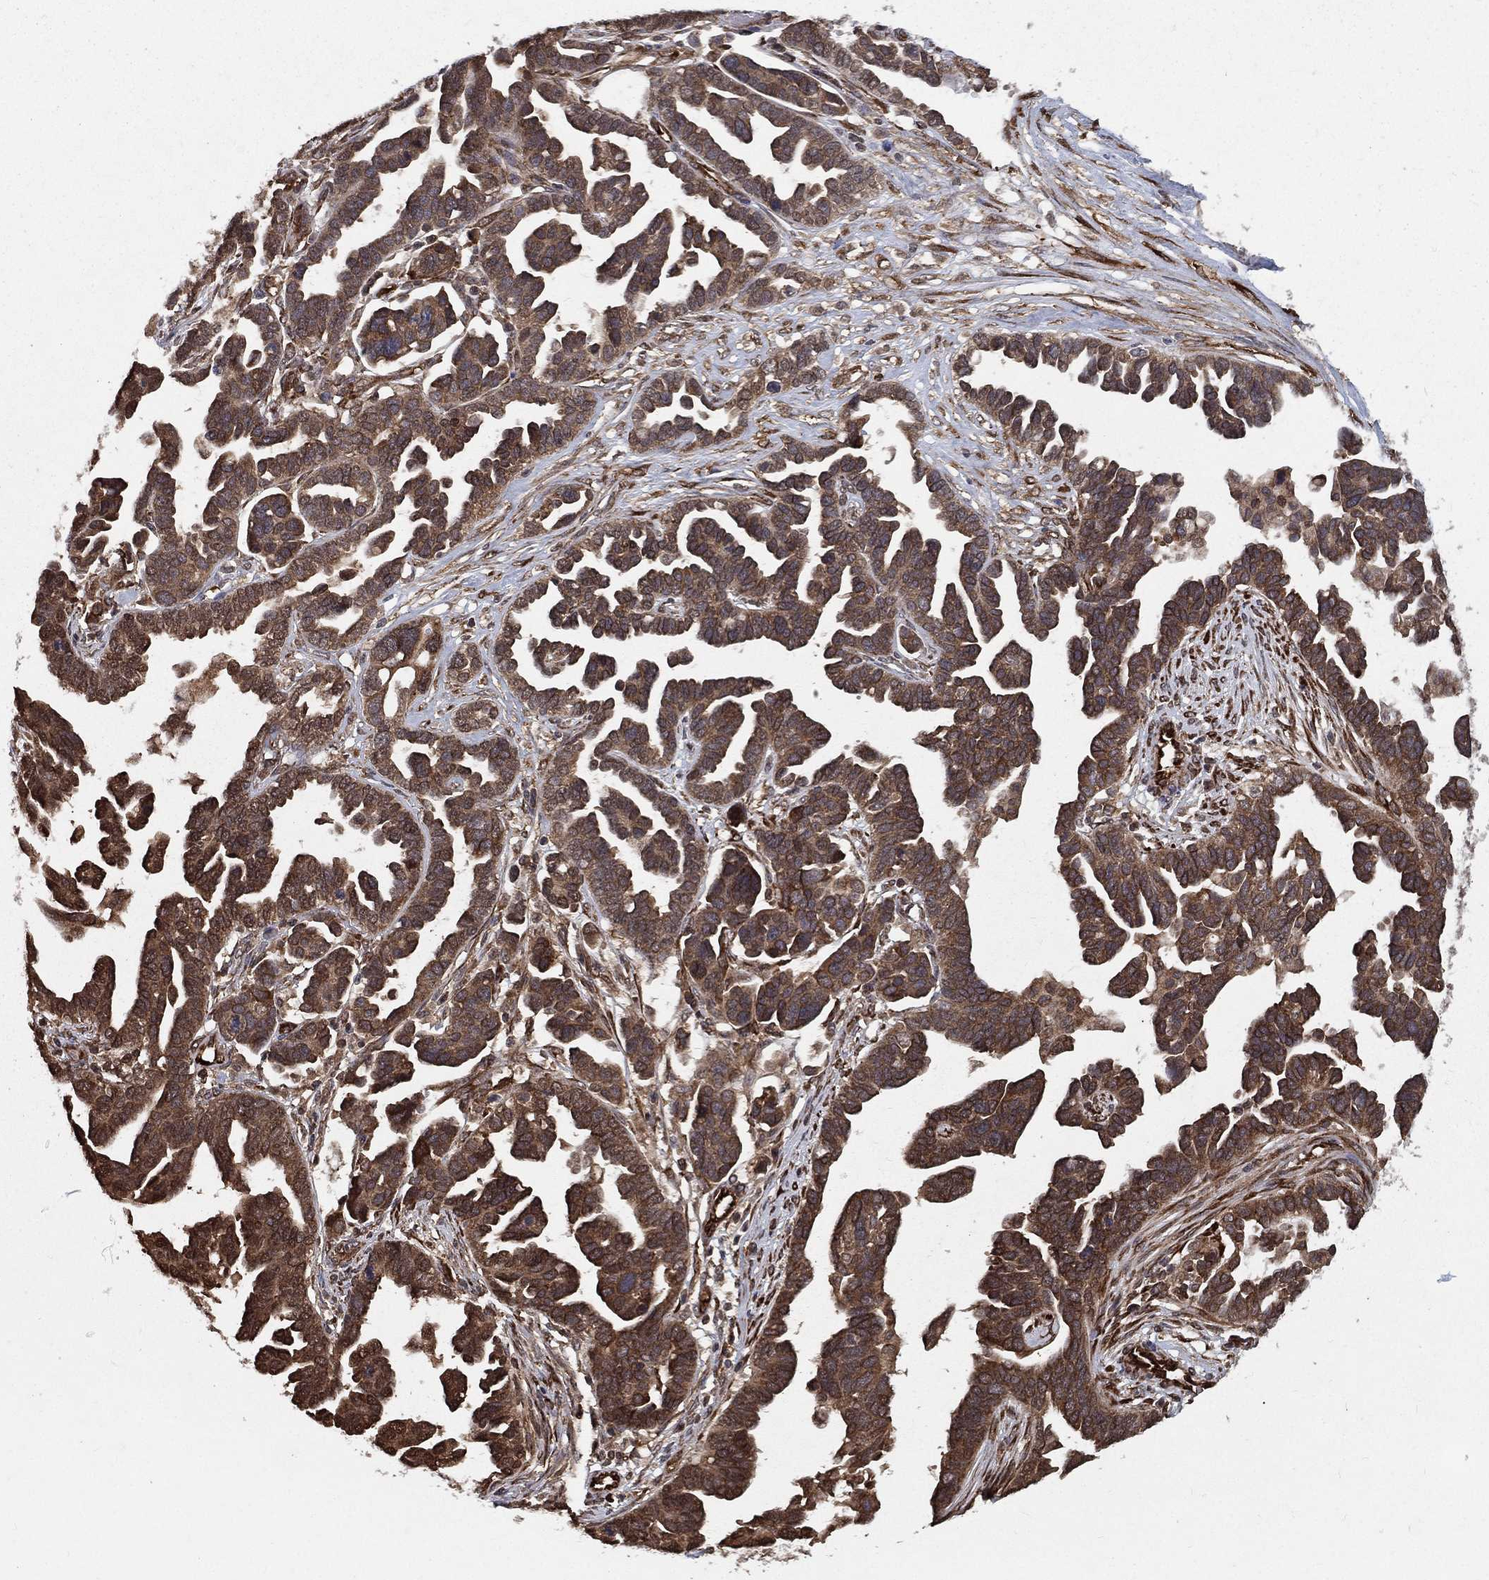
{"staining": {"intensity": "weak", "quantity": ">75%", "location": "cytoplasmic/membranous"}, "tissue": "ovarian cancer", "cell_type": "Tumor cells", "image_type": "cancer", "snomed": [{"axis": "morphology", "description": "Cystadenocarcinoma, serous, NOS"}, {"axis": "topography", "description": "Ovary"}], "caption": "An image of human ovarian serous cystadenocarcinoma stained for a protein shows weak cytoplasmic/membranous brown staining in tumor cells. (Brightfield microscopy of DAB IHC at high magnification).", "gene": "CERS2", "patient": {"sex": "female", "age": 54}}